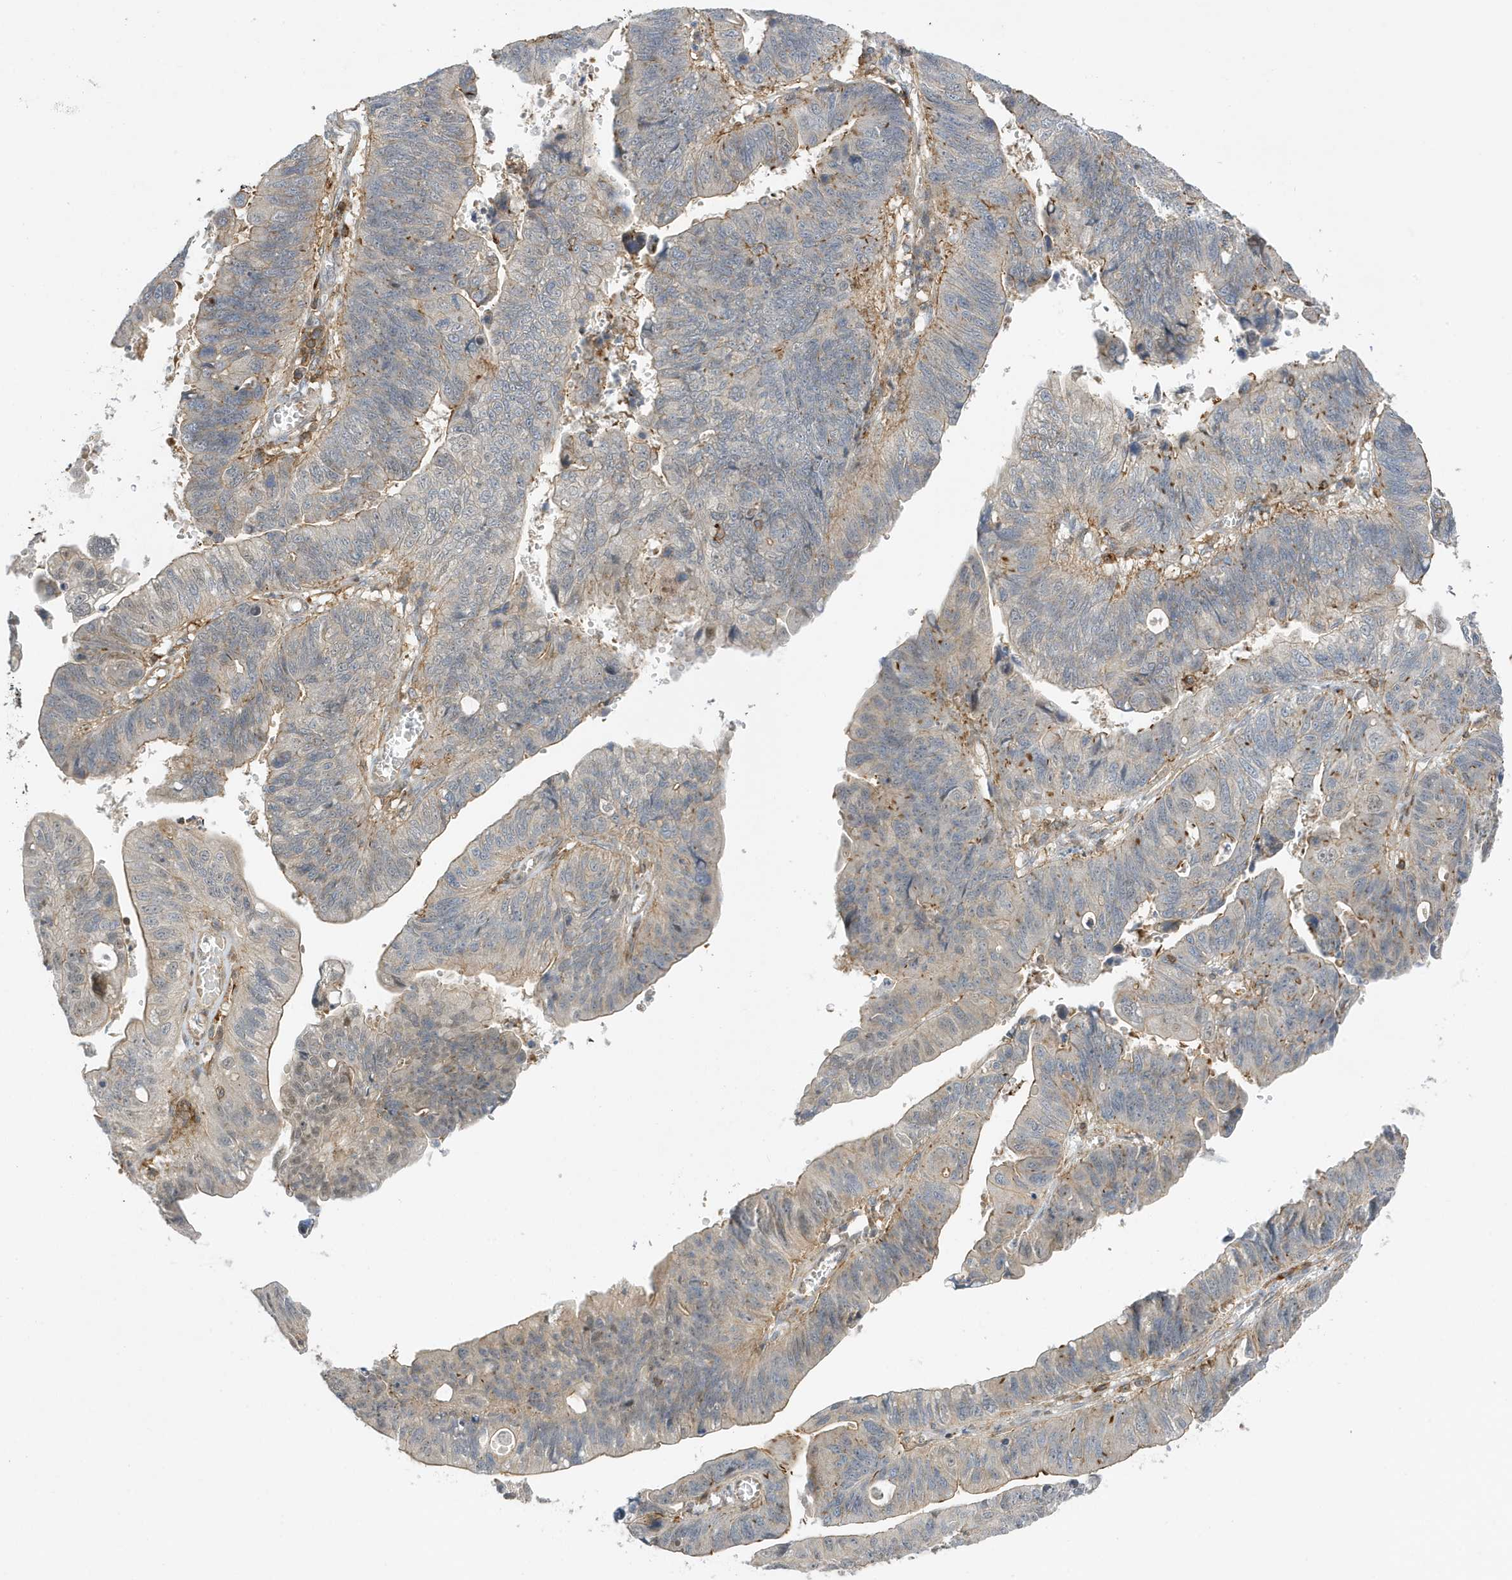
{"staining": {"intensity": "weak", "quantity": "<25%", "location": "cytoplasmic/membranous"}, "tissue": "stomach cancer", "cell_type": "Tumor cells", "image_type": "cancer", "snomed": [{"axis": "morphology", "description": "Adenocarcinoma, NOS"}, {"axis": "topography", "description": "Stomach"}], "caption": "Stomach cancer (adenocarcinoma) was stained to show a protein in brown. There is no significant staining in tumor cells.", "gene": "TATDN3", "patient": {"sex": "male", "age": 59}}